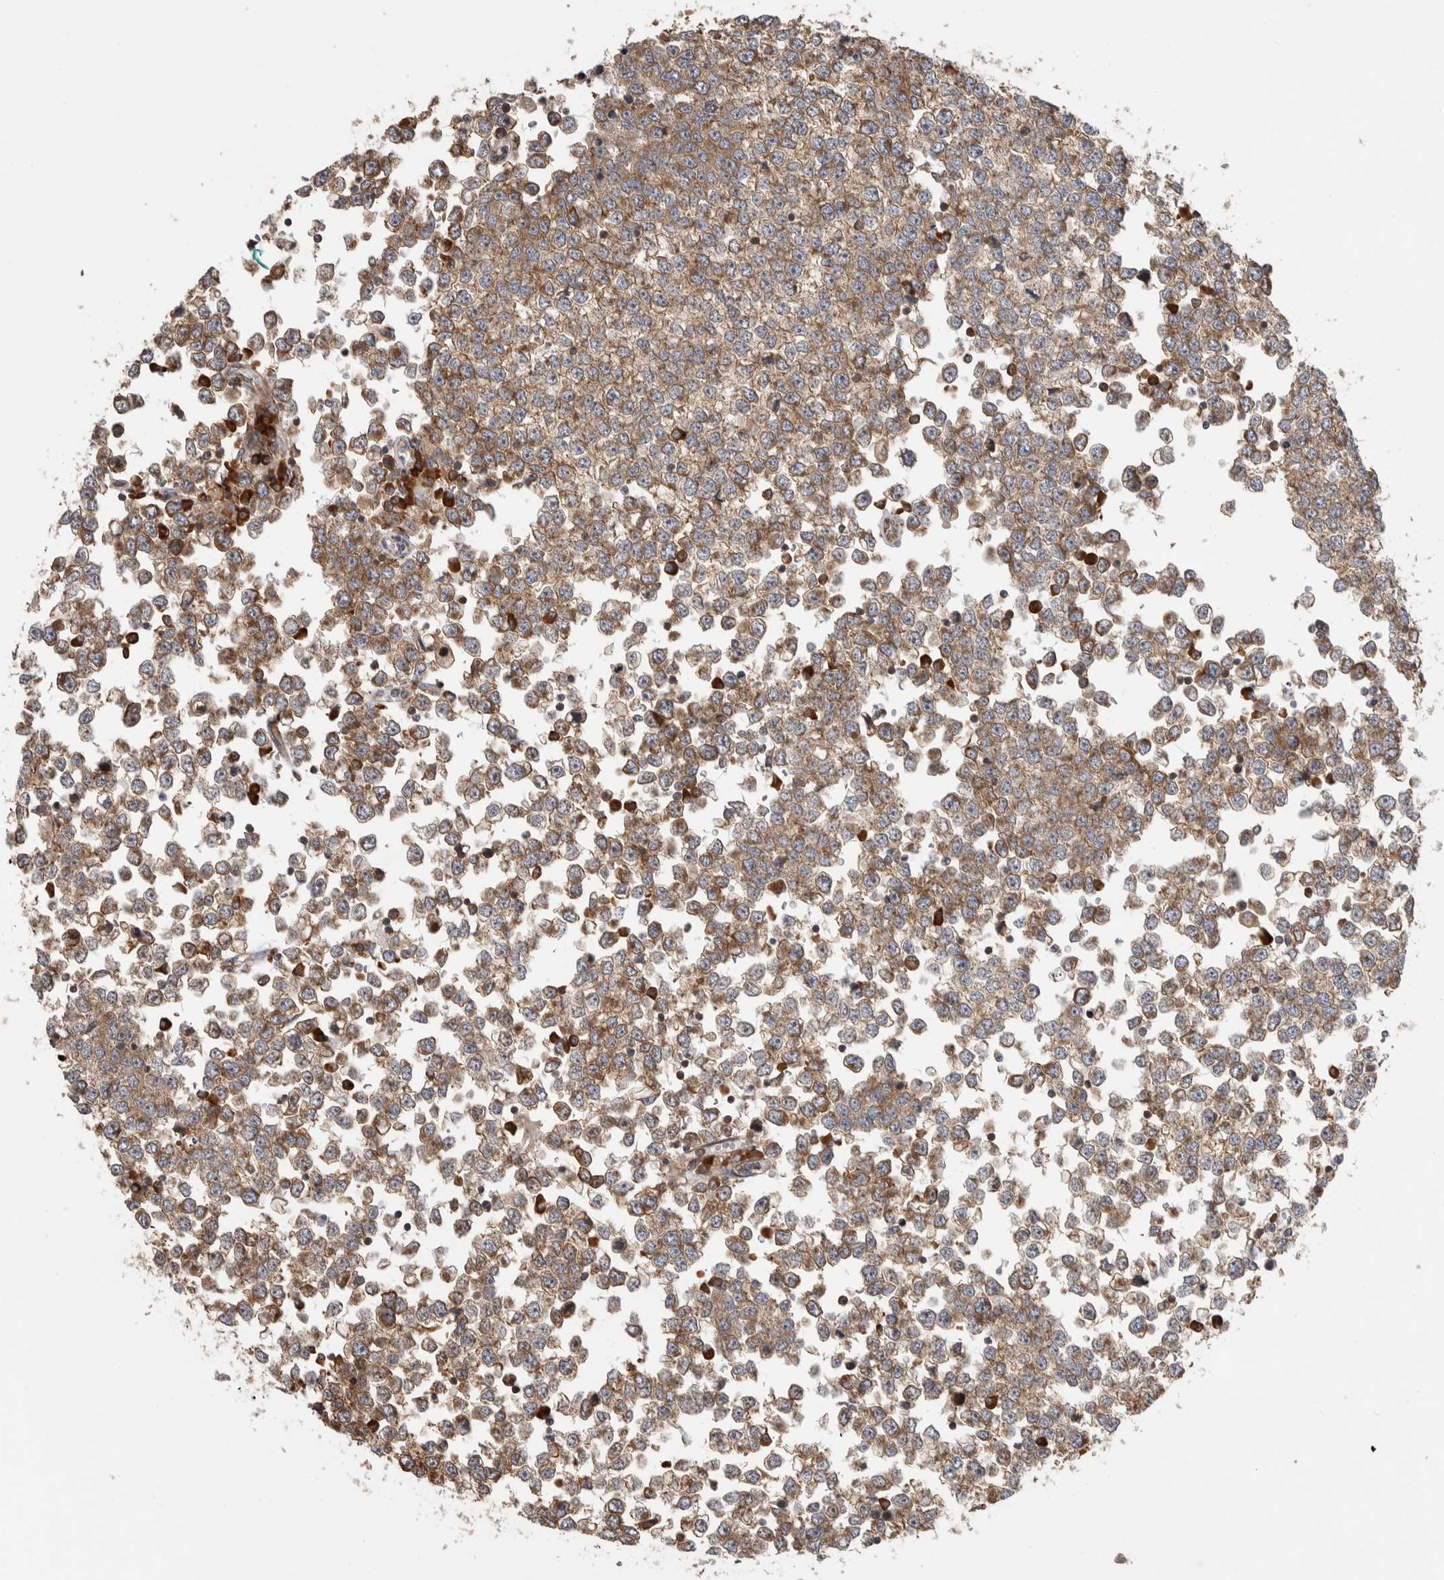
{"staining": {"intensity": "moderate", "quantity": ">75%", "location": "cytoplasmic/membranous"}, "tissue": "testis cancer", "cell_type": "Tumor cells", "image_type": "cancer", "snomed": [{"axis": "morphology", "description": "Seminoma, NOS"}, {"axis": "topography", "description": "Testis"}], "caption": "Human seminoma (testis) stained with a brown dye displays moderate cytoplasmic/membranous positive positivity in approximately >75% of tumor cells.", "gene": "EIF3H", "patient": {"sex": "male", "age": 65}}